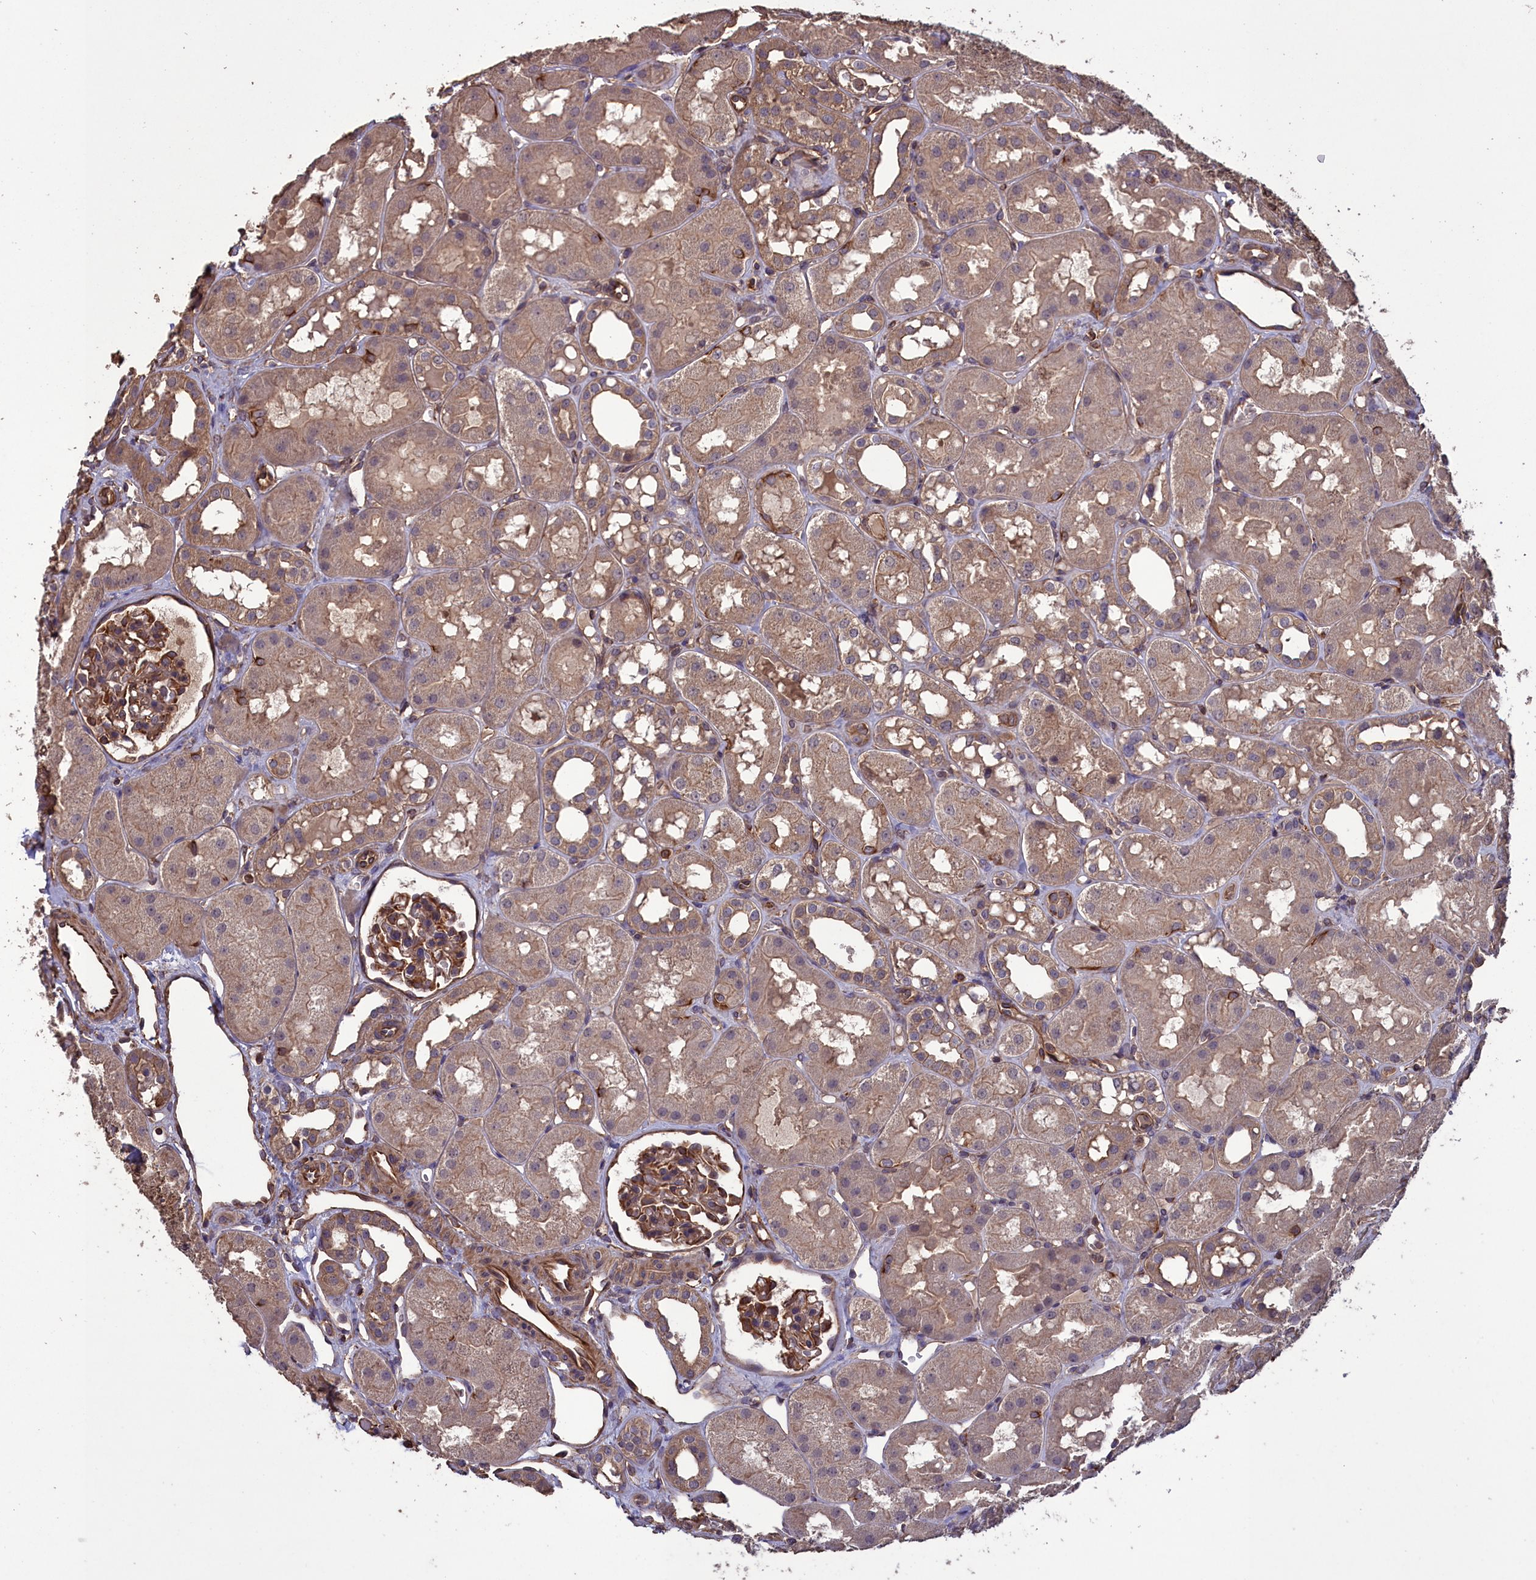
{"staining": {"intensity": "moderate", "quantity": "25%-75%", "location": "cytoplasmic/membranous"}, "tissue": "kidney", "cell_type": "Cells in glomeruli", "image_type": "normal", "snomed": [{"axis": "morphology", "description": "Normal tissue, NOS"}, {"axis": "topography", "description": "Kidney"}], "caption": "This image shows unremarkable kidney stained with IHC to label a protein in brown. The cytoplasmic/membranous of cells in glomeruli show moderate positivity for the protein. Nuclei are counter-stained blue.", "gene": "DAPK3", "patient": {"sex": "male", "age": 16}}